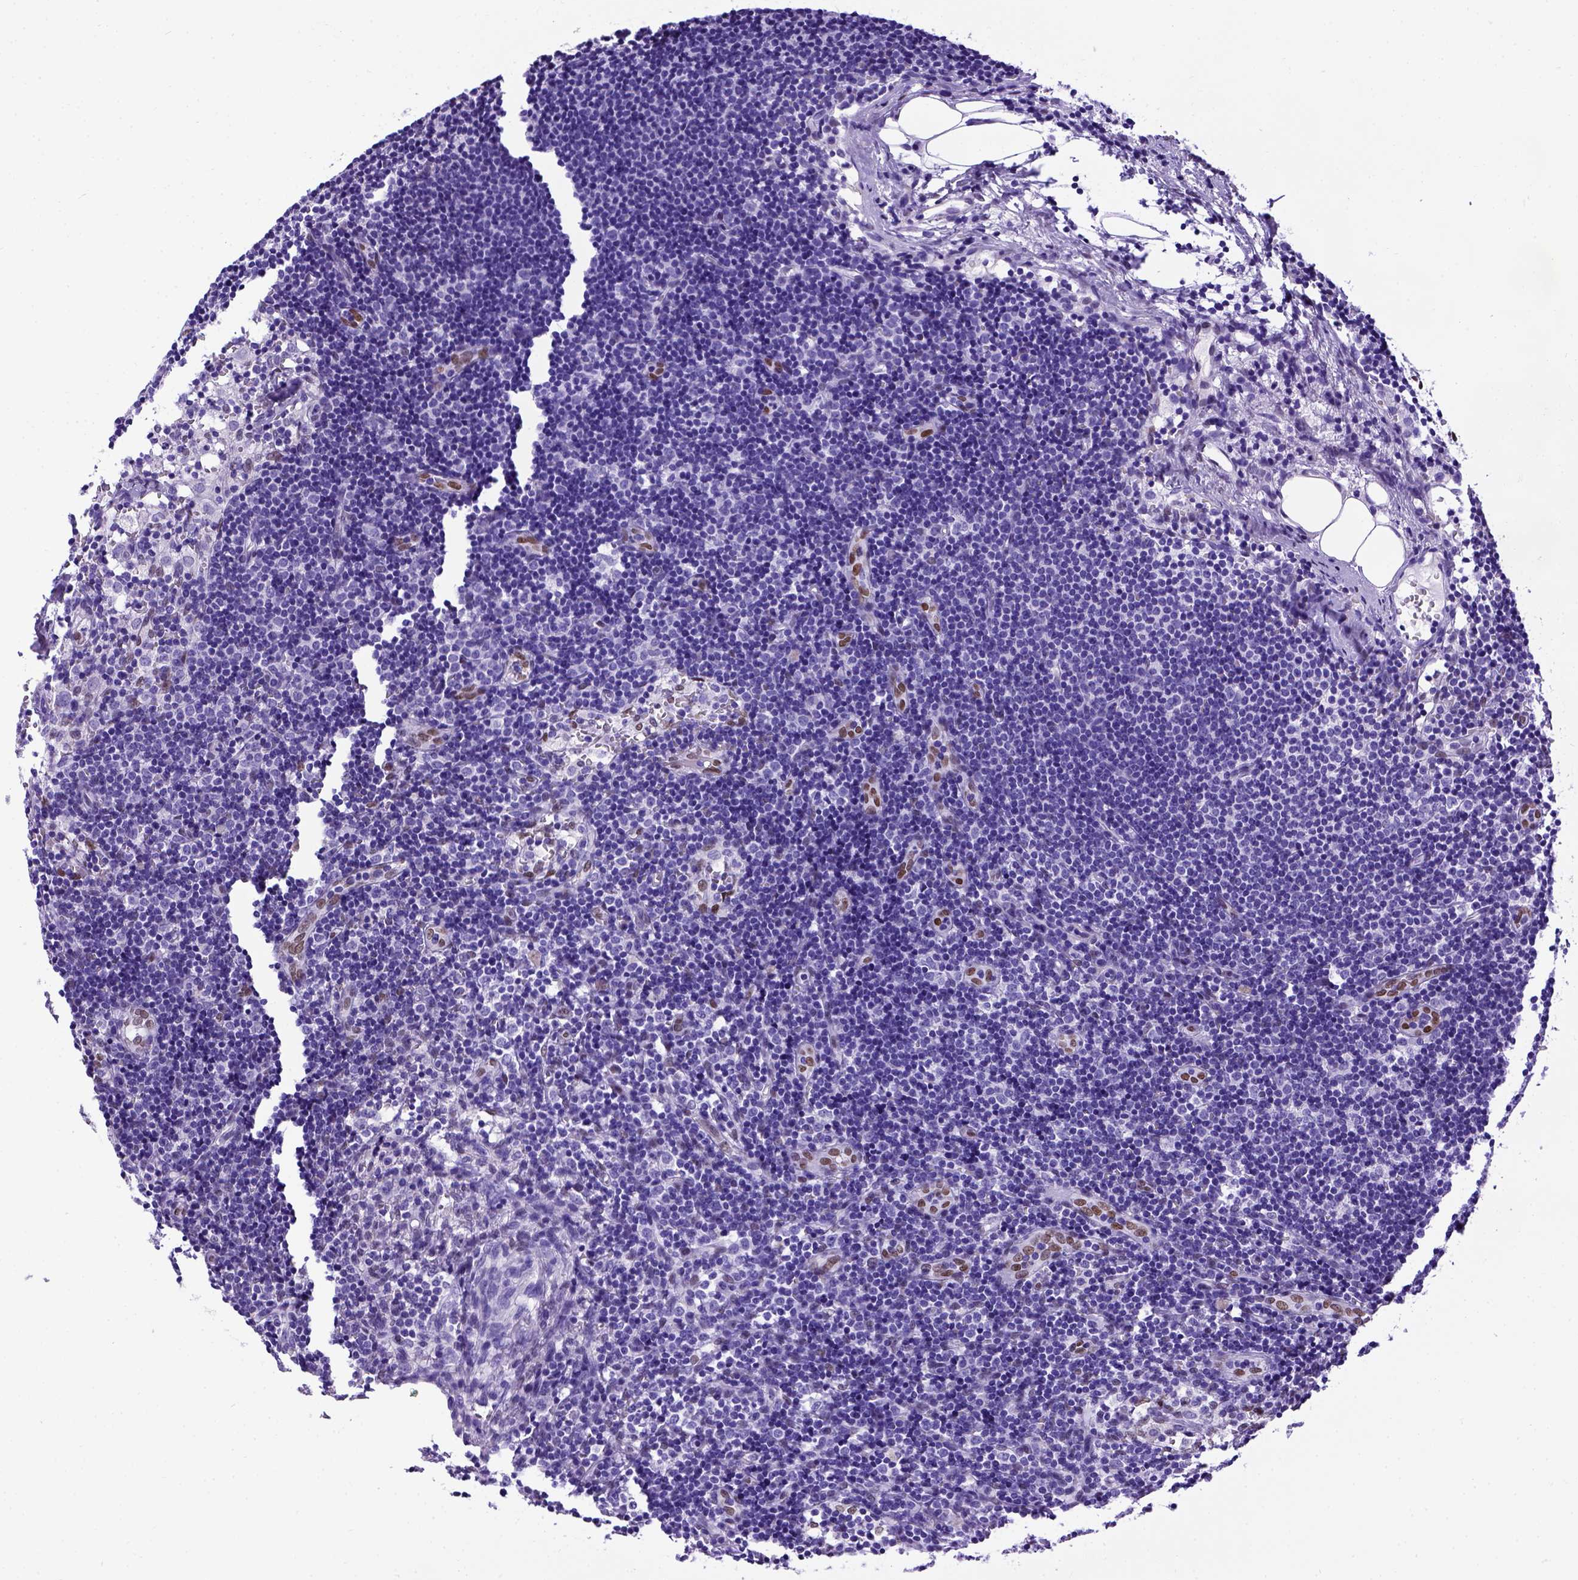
{"staining": {"intensity": "negative", "quantity": "none", "location": "none"}, "tissue": "lymph node", "cell_type": "Germinal center cells", "image_type": "normal", "snomed": [{"axis": "morphology", "description": "Normal tissue, NOS"}, {"axis": "topography", "description": "Lymph node"}], "caption": "IHC of benign lymph node displays no expression in germinal center cells.", "gene": "MEOX2", "patient": {"sex": "female", "age": 41}}